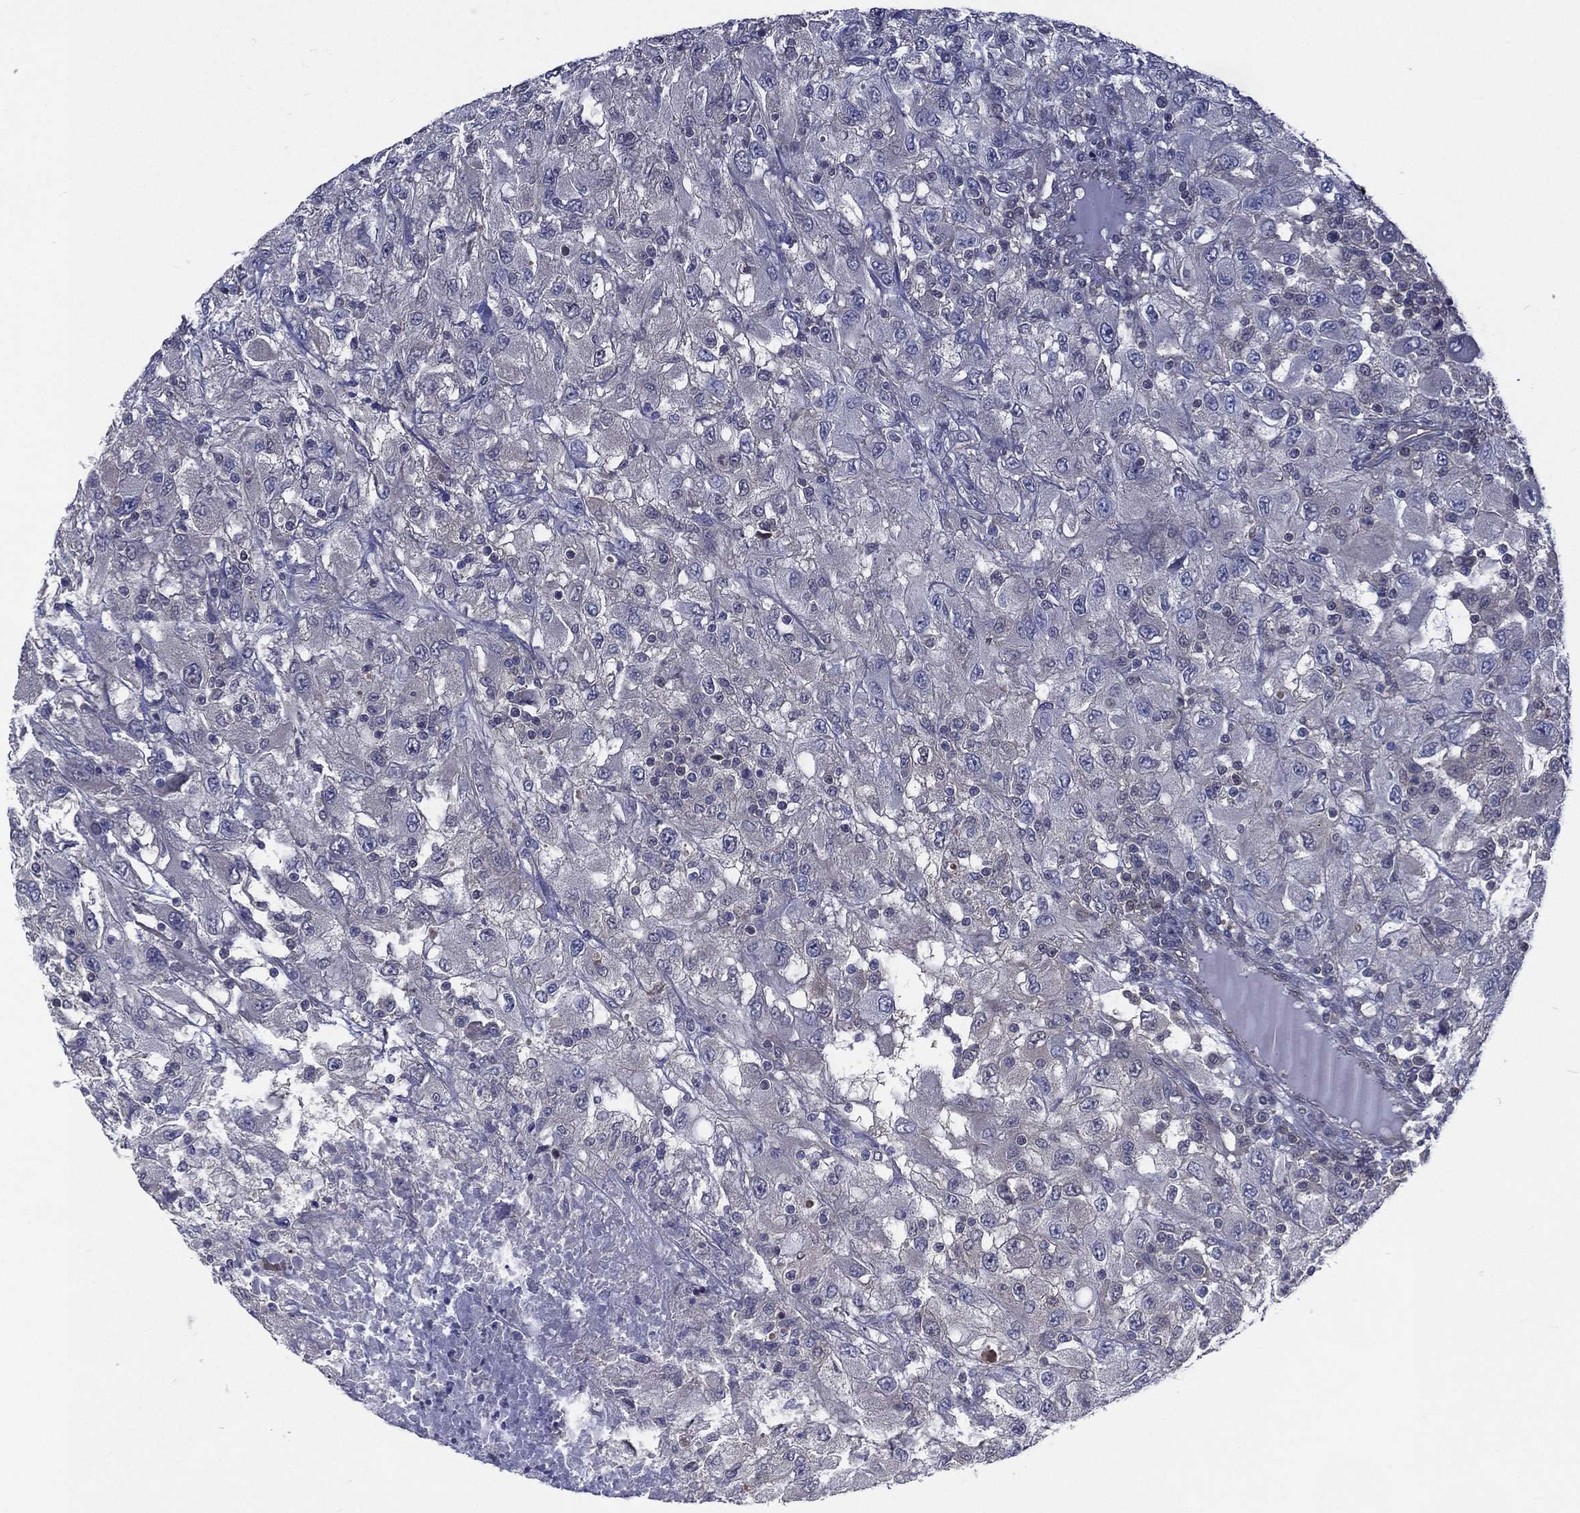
{"staining": {"intensity": "negative", "quantity": "none", "location": "none"}, "tissue": "renal cancer", "cell_type": "Tumor cells", "image_type": "cancer", "snomed": [{"axis": "morphology", "description": "Adenocarcinoma, NOS"}, {"axis": "topography", "description": "Kidney"}], "caption": "The micrograph displays no significant expression in tumor cells of adenocarcinoma (renal).", "gene": "MTAP", "patient": {"sex": "female", "age": 67}}